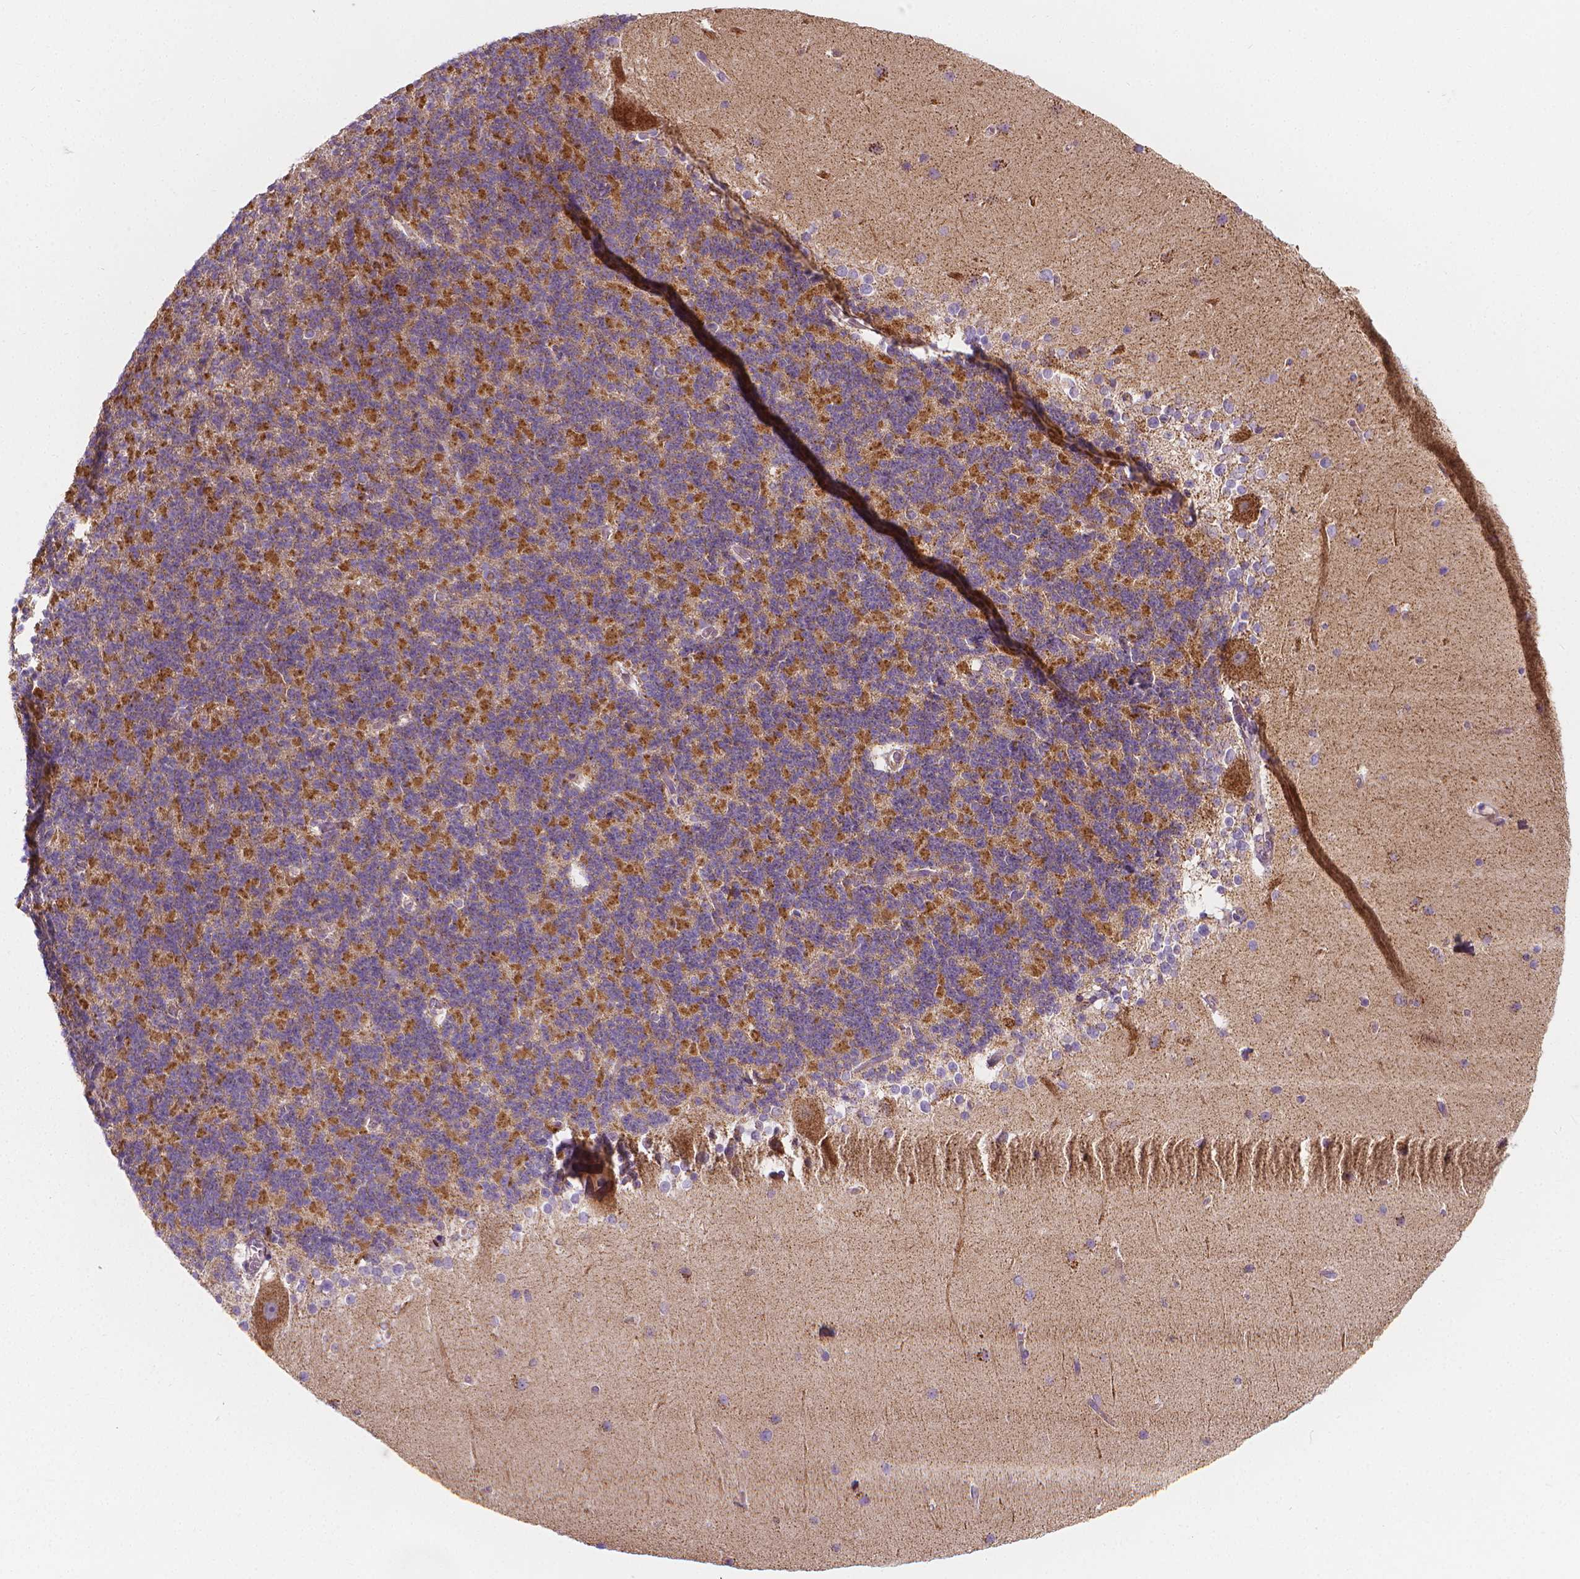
{"staining": {"intensity": "moderate", "quantity": "25%-75%", "location": "cytoplasmic/membranous"}, "tissue": "cerebellum", "cell_type": "Cells in granular layer", "image_type": "normal", "snomed": [{"axis": "morphology", "description": "Normal tissue, NOS"}, {"axis": "topography", "description": "Cerebellum"}], "caption": "Cells in granular layer reveal moderate cytoplasmic/membranous expression in approximately 25%-75% of cells in benign cerebellum. The staining is performed using DAB (3,3'-diaminobenzidine) brown chromogen to label protein expression. The nuclei are counter-stained blue using hematoxylin.", "gene": "SNCAIP", "patient": {"sex": "female", "age": 19}}